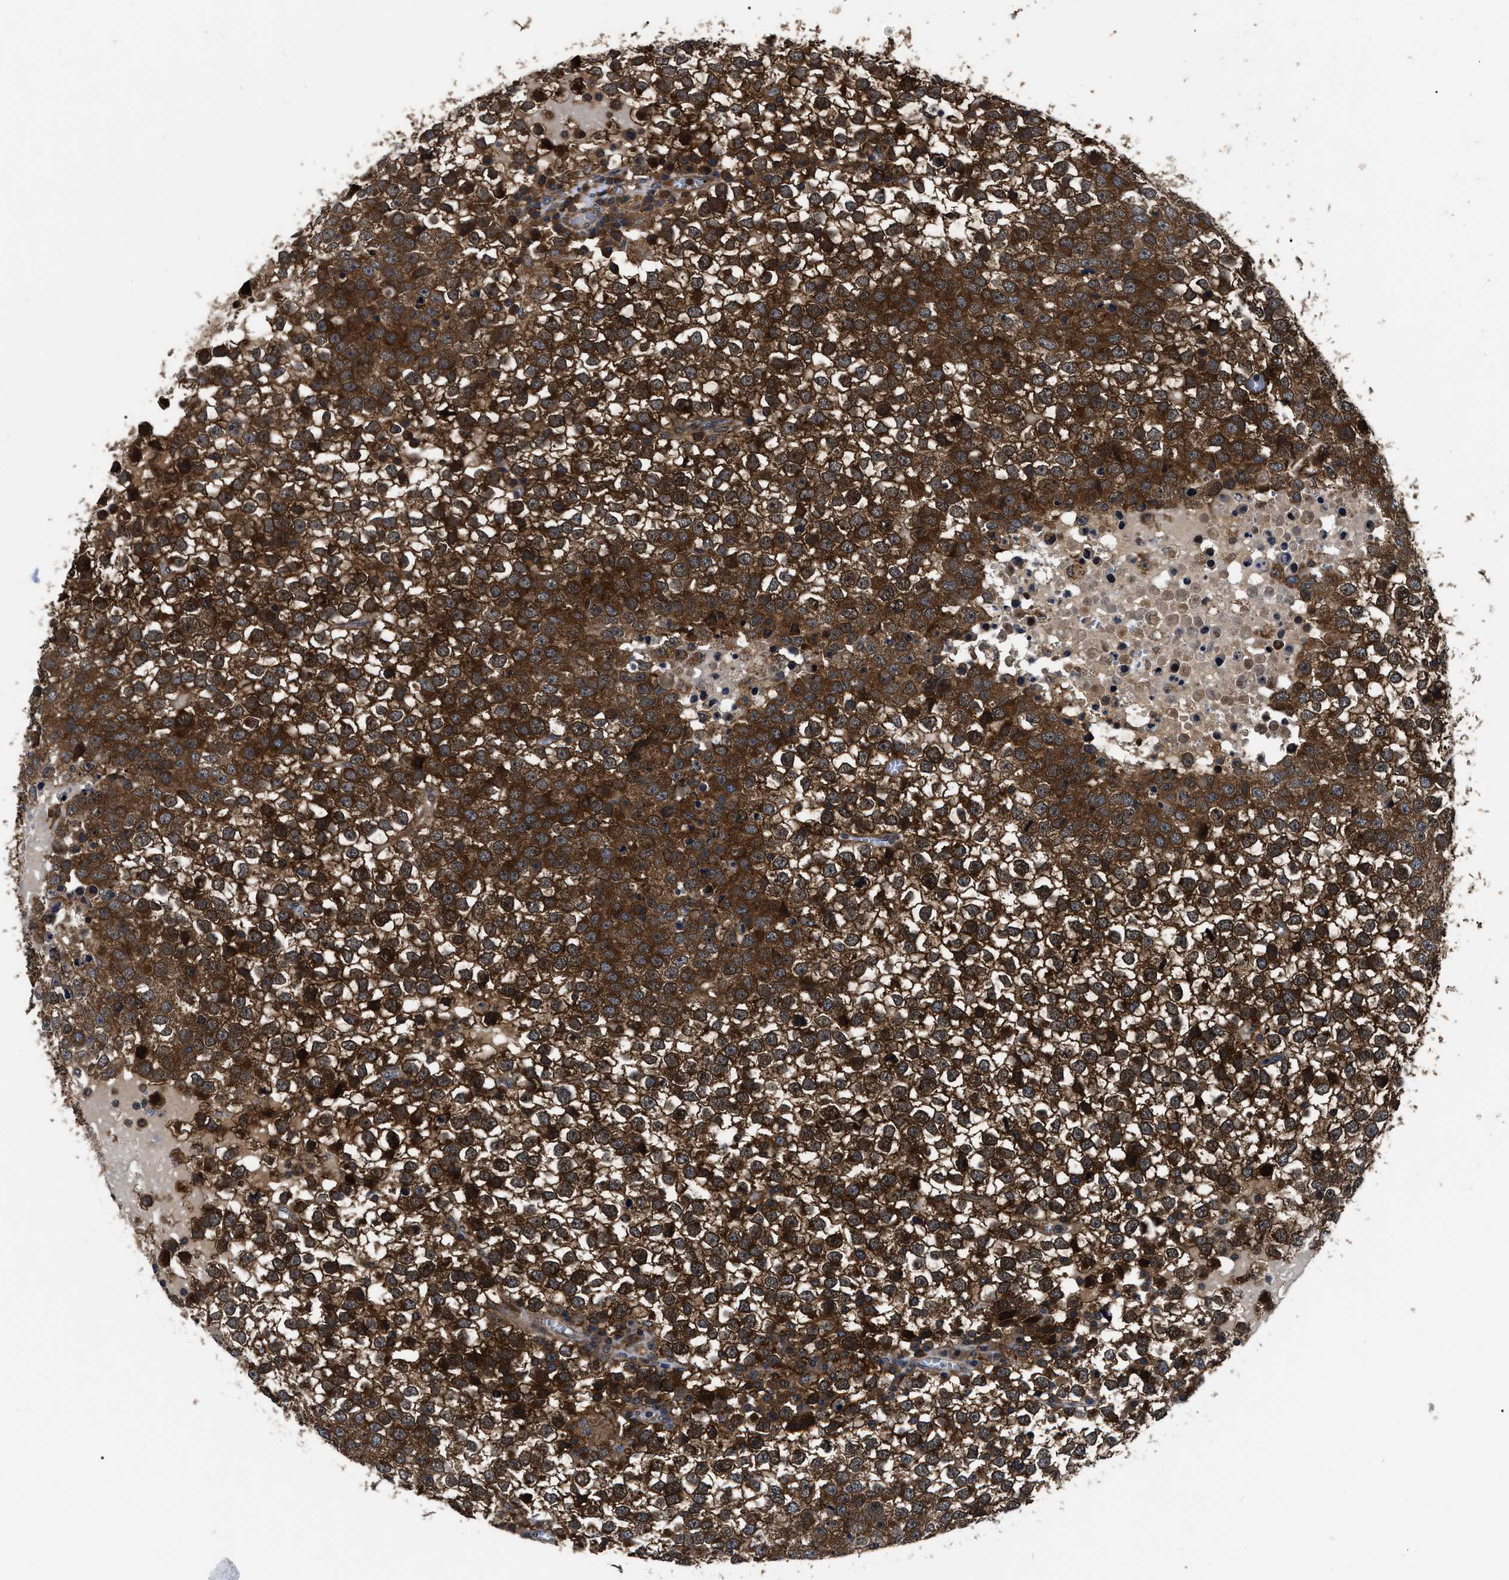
{"staining": {"intensity": "strong", "quantity": ">75%", "location": "cytoplasmic/membranous"}, "tissue": "testis cancer", "cell_type": "Tumor cells", "image_type": "cancer", "snomed": [{"axis": "morphology", "description": "Seminoma, NOS"}, {"axis": "topography", "description": "Testis"}], "caption": "Immunohistochemical staining of human seminoma (testis) demonstrates high levels of strong cytoplasmic/membranous protein expression in about >75% of tumor cells.", "gene": "GET4", "patient": {"sex": "male", "age": 65}}